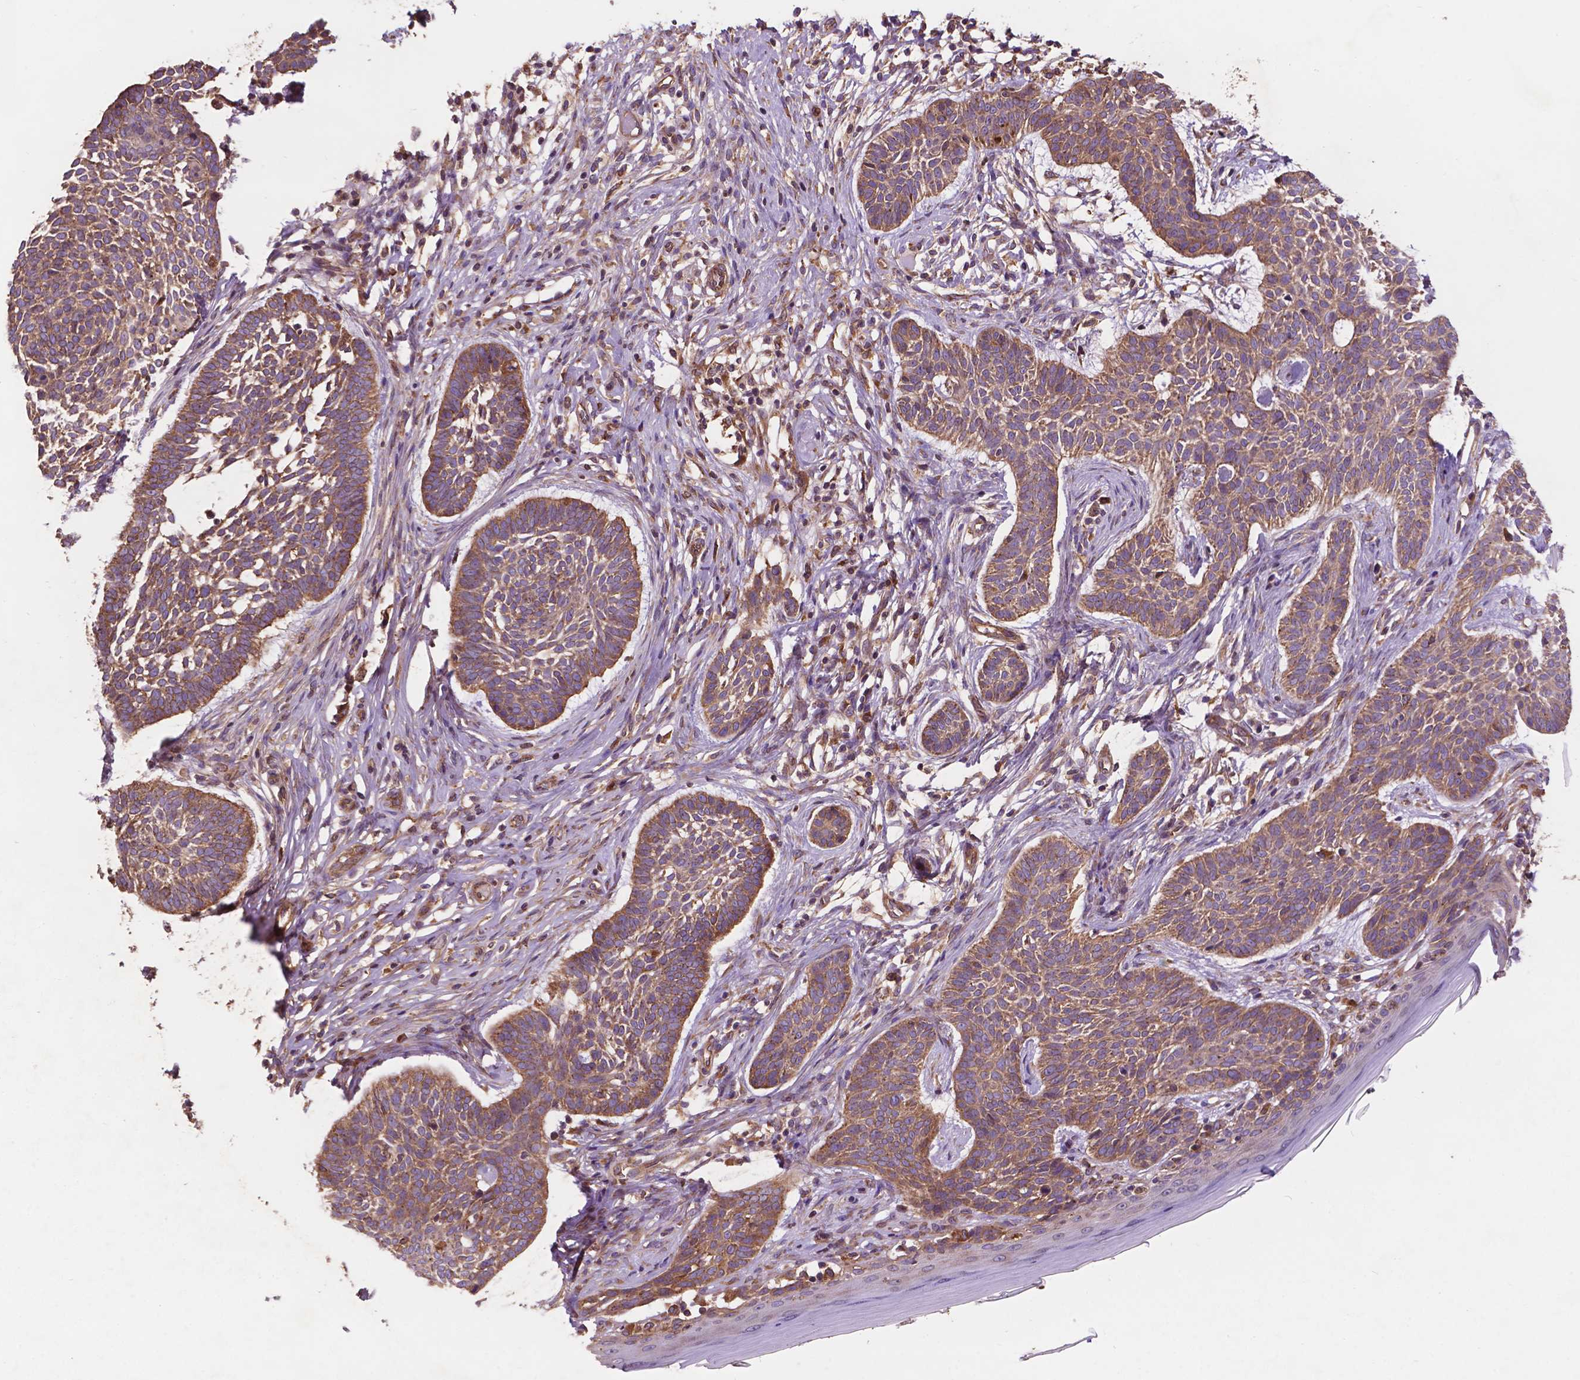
{"staining": {"intensity": "moderate", "quantity": ">75%", "location": "cytoplasmic/membranous"}, "tissue": "skin cancer", "cell_type": "Tumor cells", "image_type": "cancer", "snomed": [{"axis": "morphology", "description": "Basal cell carcinoma"}, {"axis": "topography", "description": "Skin"}], "caption": "This is an image of IHC staining of skin cancer, which shows moderate expression in the cytoplasmic/membranous of tumor cells.", "gene": "CCDC71L", "patient": {"sex": "male", "age": 85}}